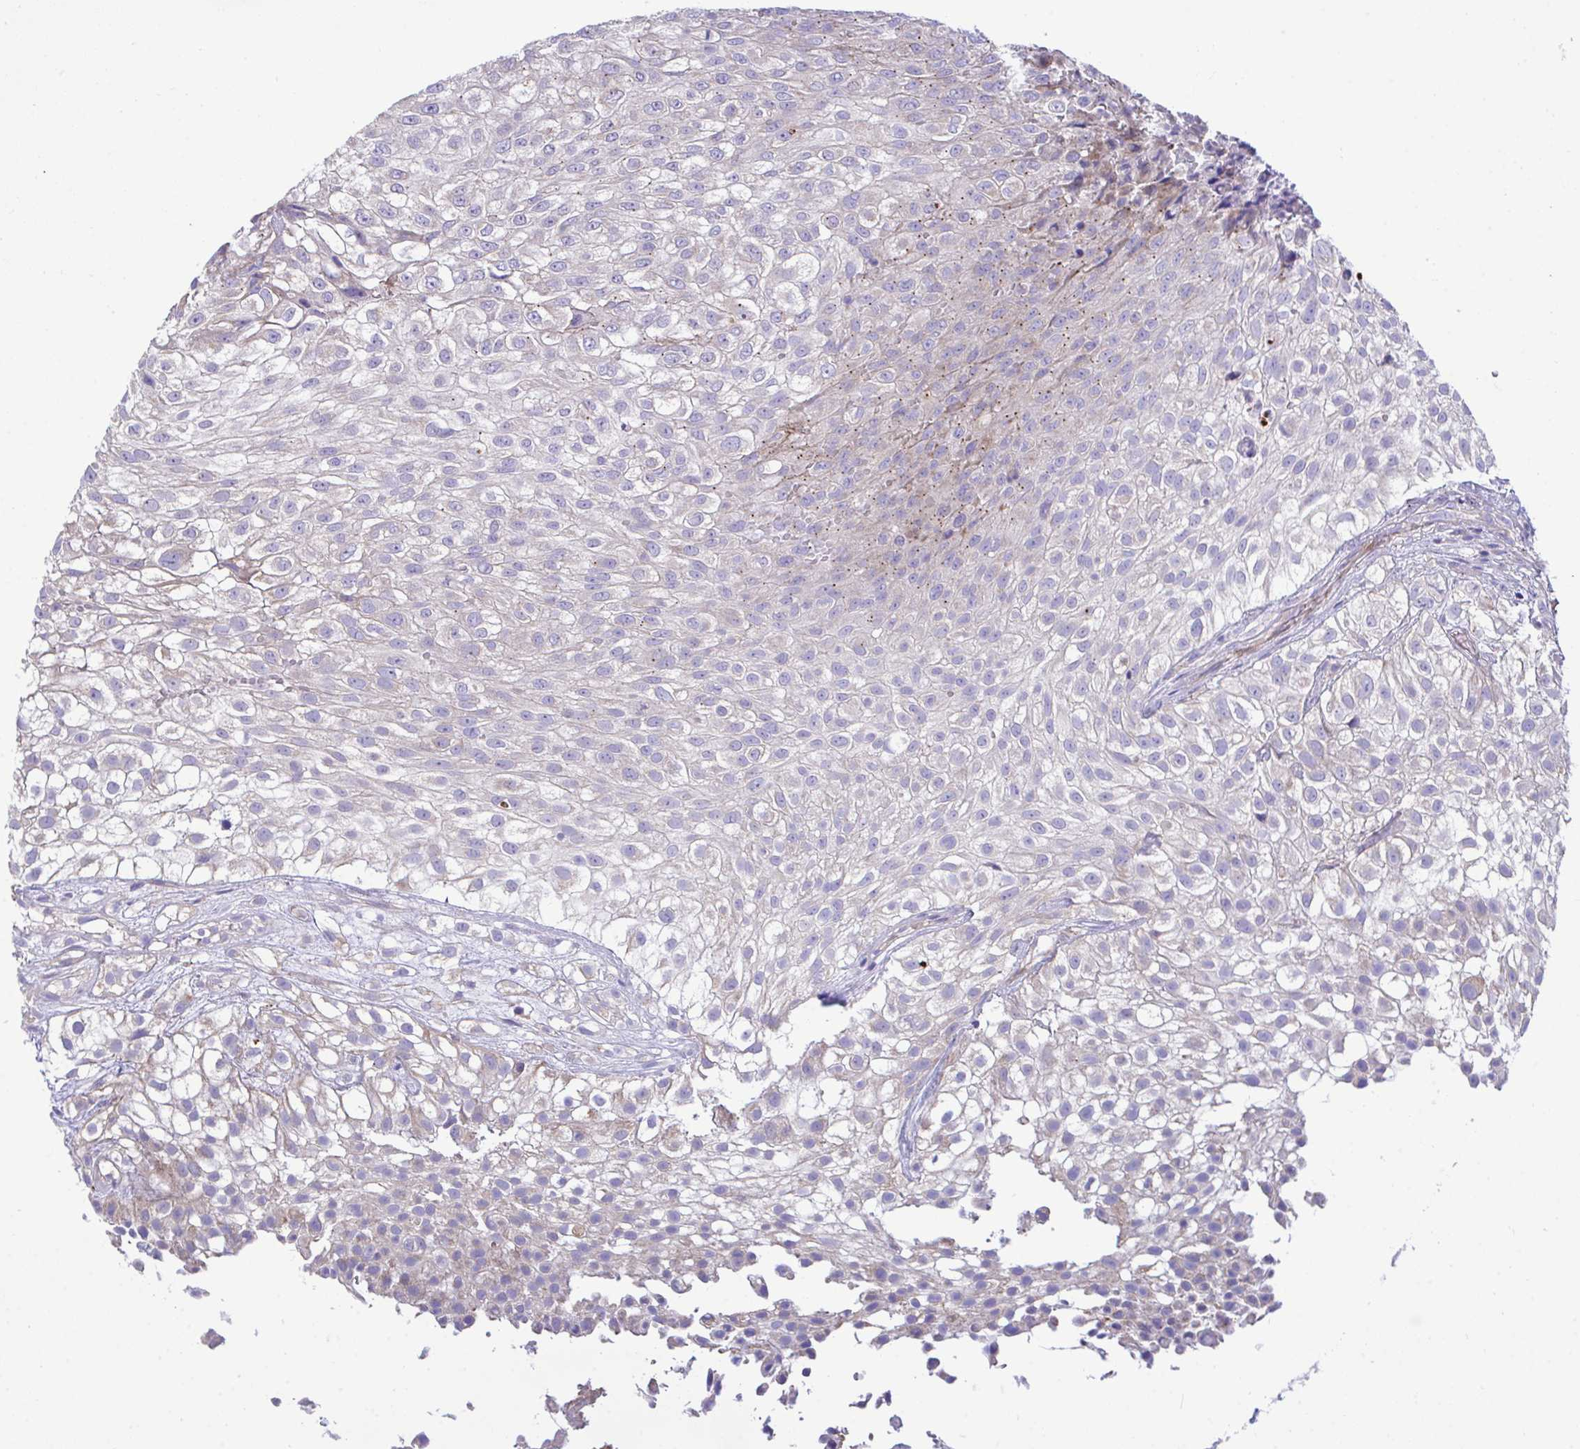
{"staining": {"intensity": "weak", "quantity": "<25%", "location": "cytoplasmic/membranous"}, "tissue": "urothelial cancer", "cell_type": "Tumor cells", "image_type": "cancer", "snomed": [{"axis": "morphology", "description": "Urothelial carcinoma, High grade"}, {"axis": "topography", "description": "Urinary bladder"}], "caption": "Immunohistochemical staining of human urothelial cancer shows no significant positivity in tumor cells. The staining is performed using DAB (3,3'-diaminobenzidine) brown chromogen with nuclei counter-stained in using hematoxylin.", "gene": "MRPS16", "patient": {"sex": "male", "age": 56}}